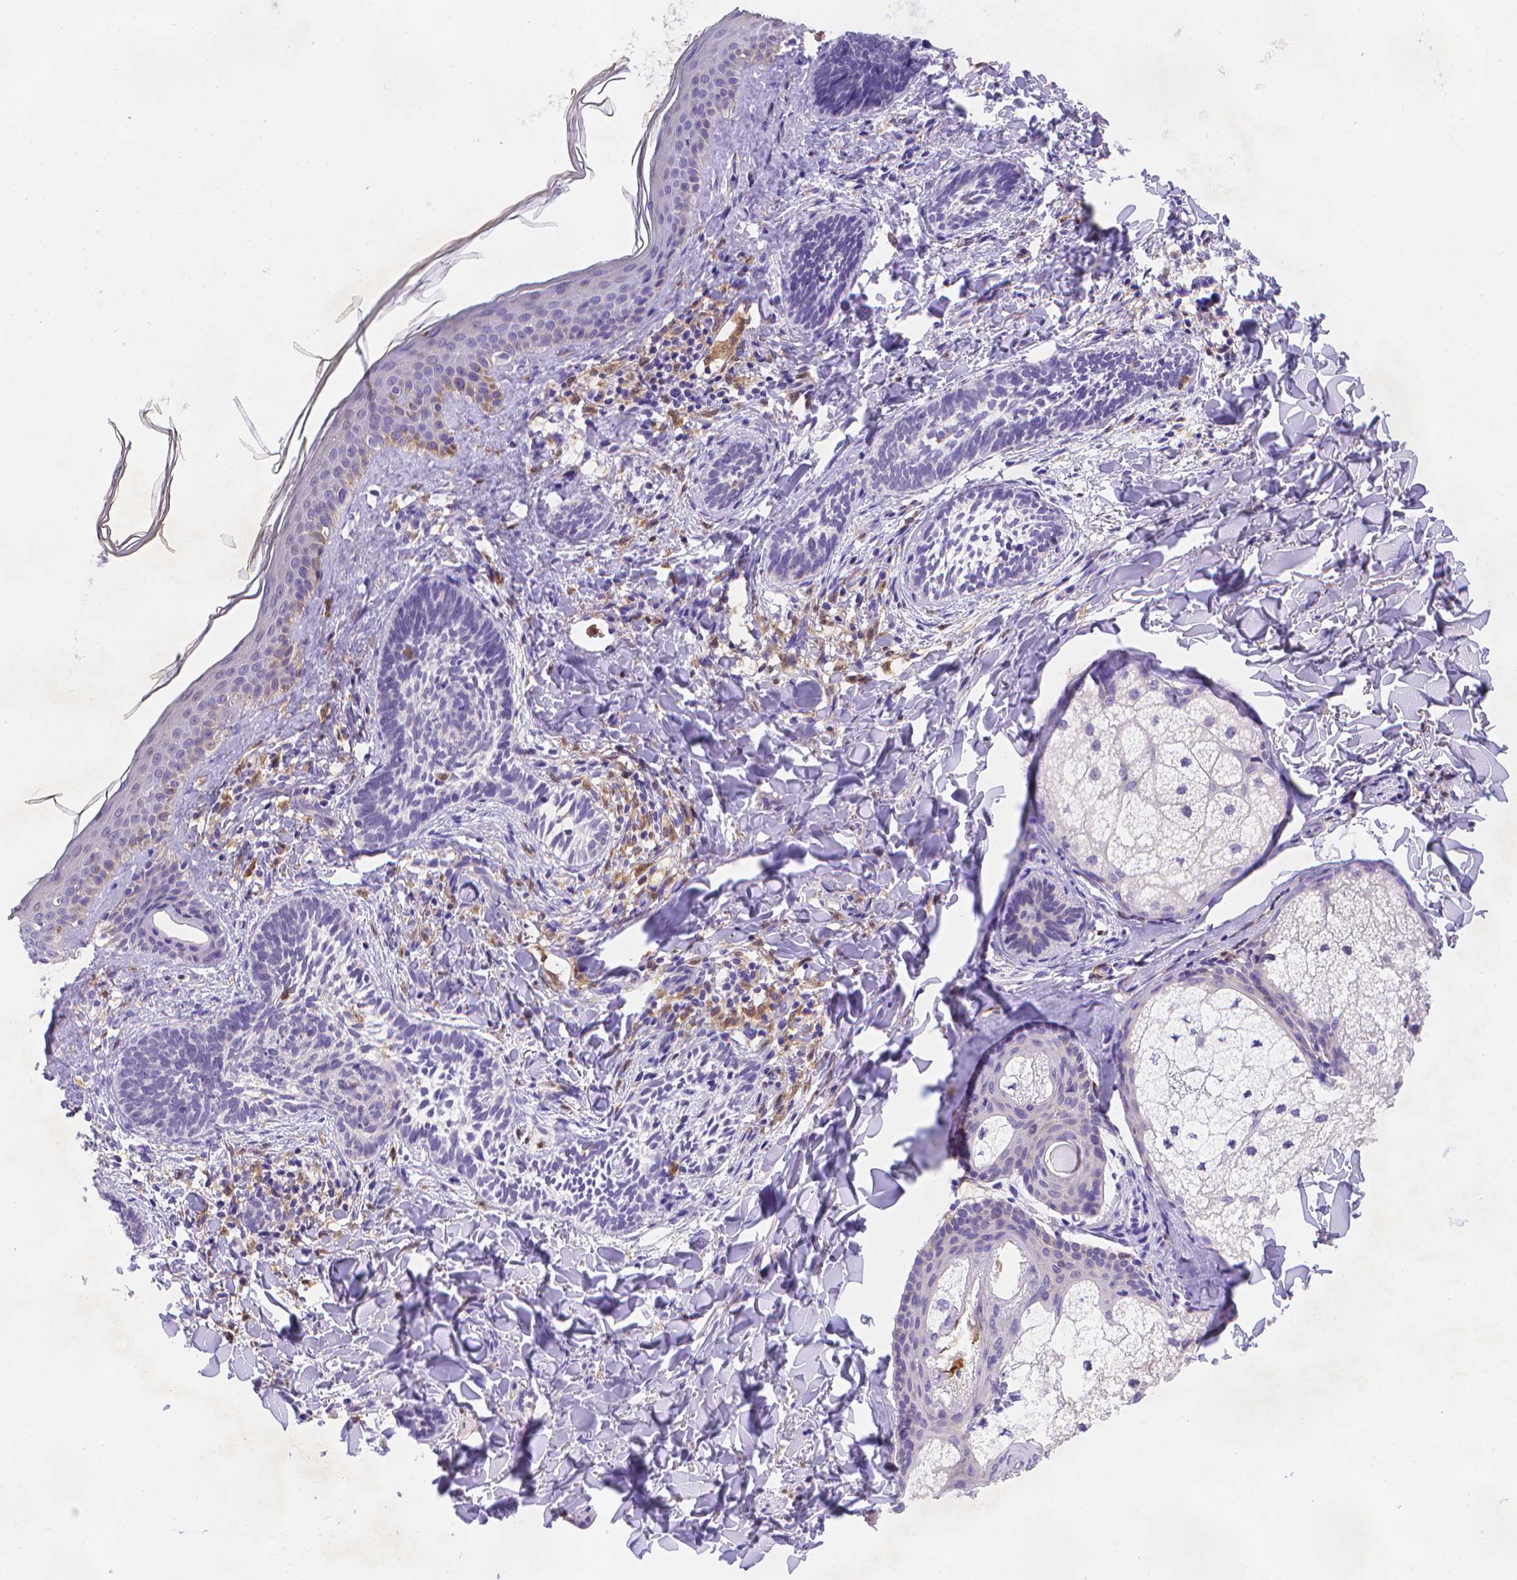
{"staining": {"intensity": "negative", "quantity": "none", "location": "none"}, "tissue": "skin cancer", "cell_type": "Tumor cells", "image_type": "cancer", "snomed": [{"axis": "morphology", "description": "Normal tissue, NOS"}, {"axis": "morphology", "description": "Basal cell carcinoma"}, {"axis": "topography", "description": "Skin"}], "caption": "Skin cancer was stained to show a protein in brown. There is no significant staining in tumor cells.", "gene": "FGD2", "patient": {"sex": "male", "age": 46}}